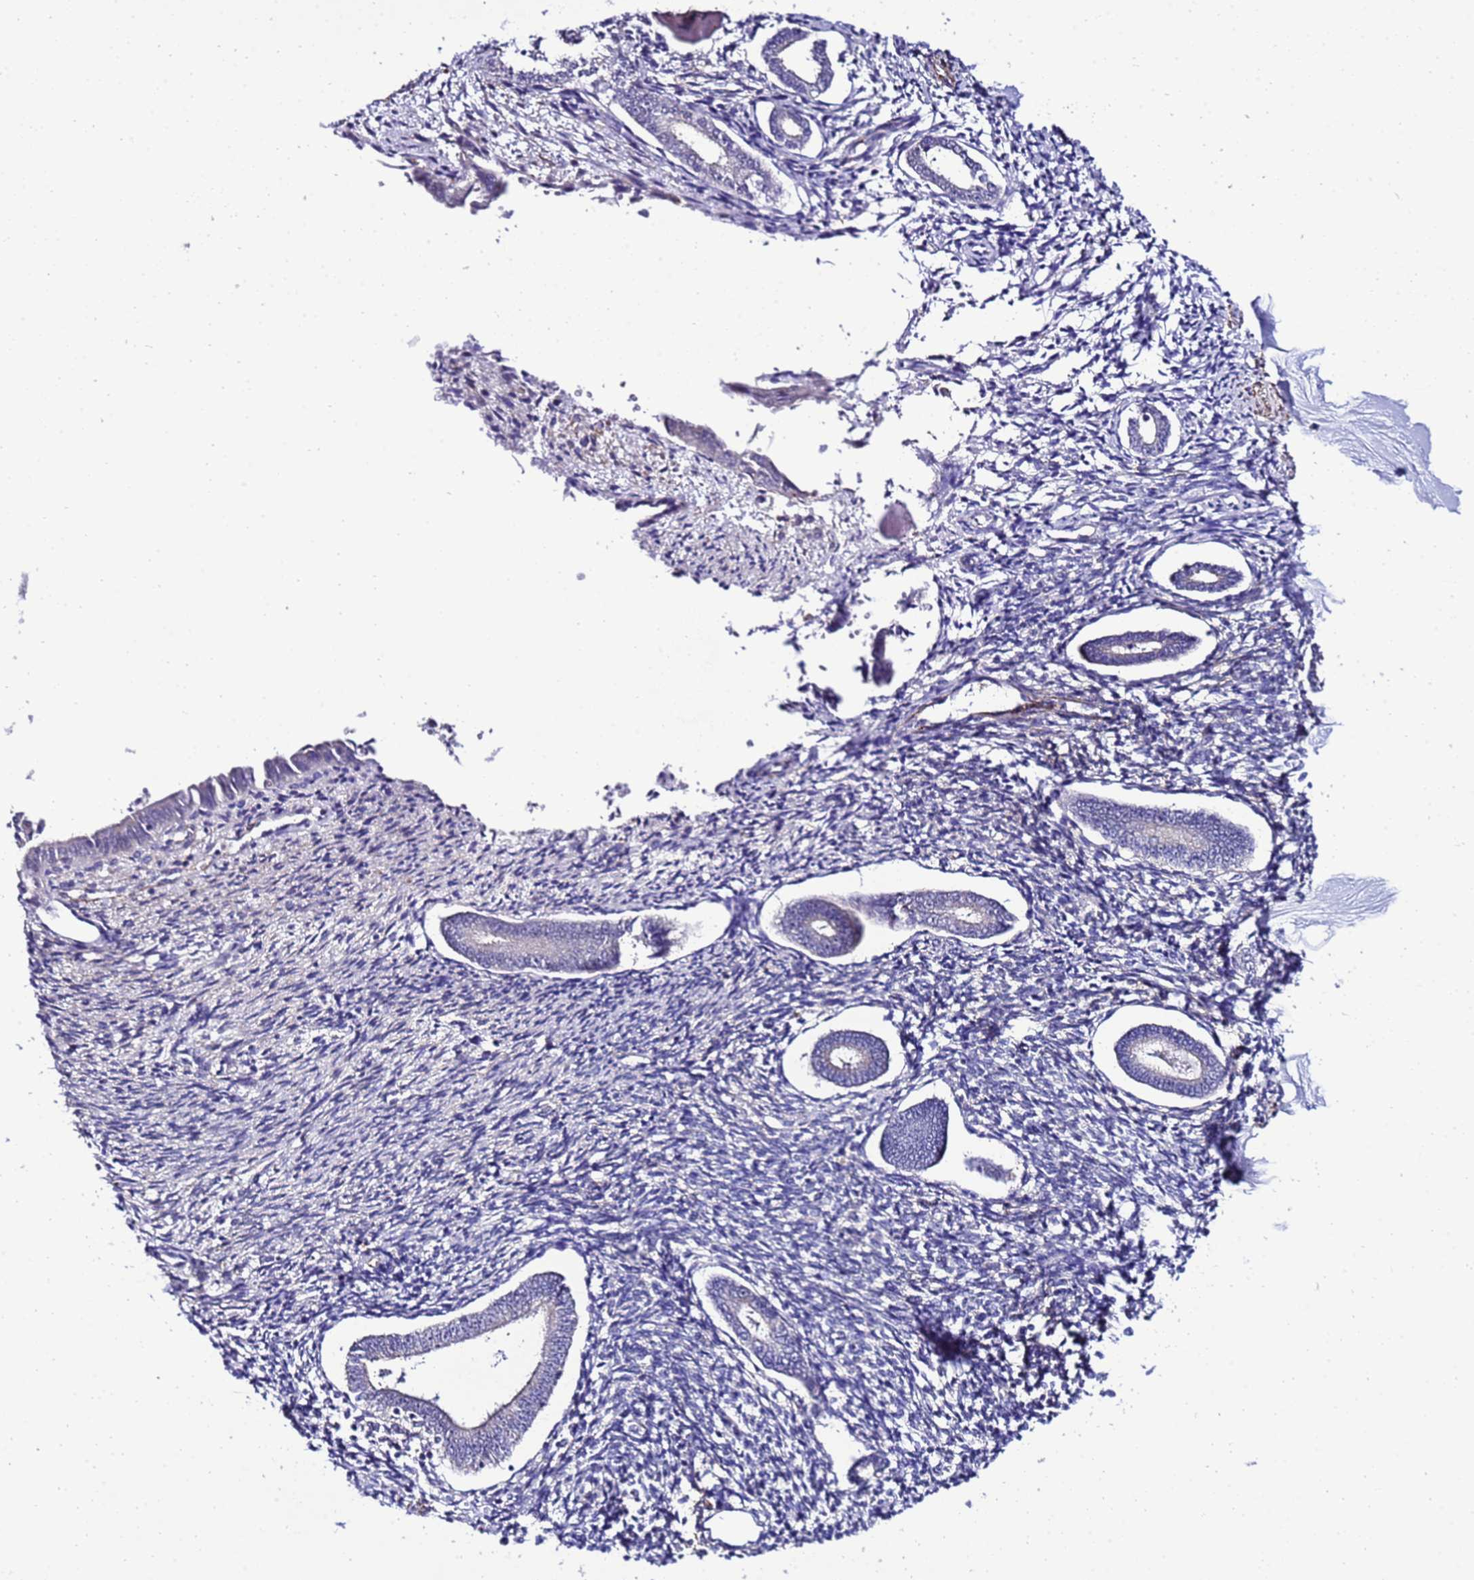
{"staining": {"intensity": "negative", "quantity": "none", "location": "none"}, "tissue": "endometrium", "cell_type": "Cells in endometrial stroma", "image_type": "normal", "snomed": [{"axis": "morphology", "description": "Normal tissue, NOS"}, {"axis": "topography", "description": "Endometrium"}], "caption": "A micrograph of endometrium stained for a protein shows no brown staining in cells in endometrial stroma. (DAB IHC with hematoxylin counter stain).", "gene": "GZF1", "patient": {"sex": "female", "age": 56}}